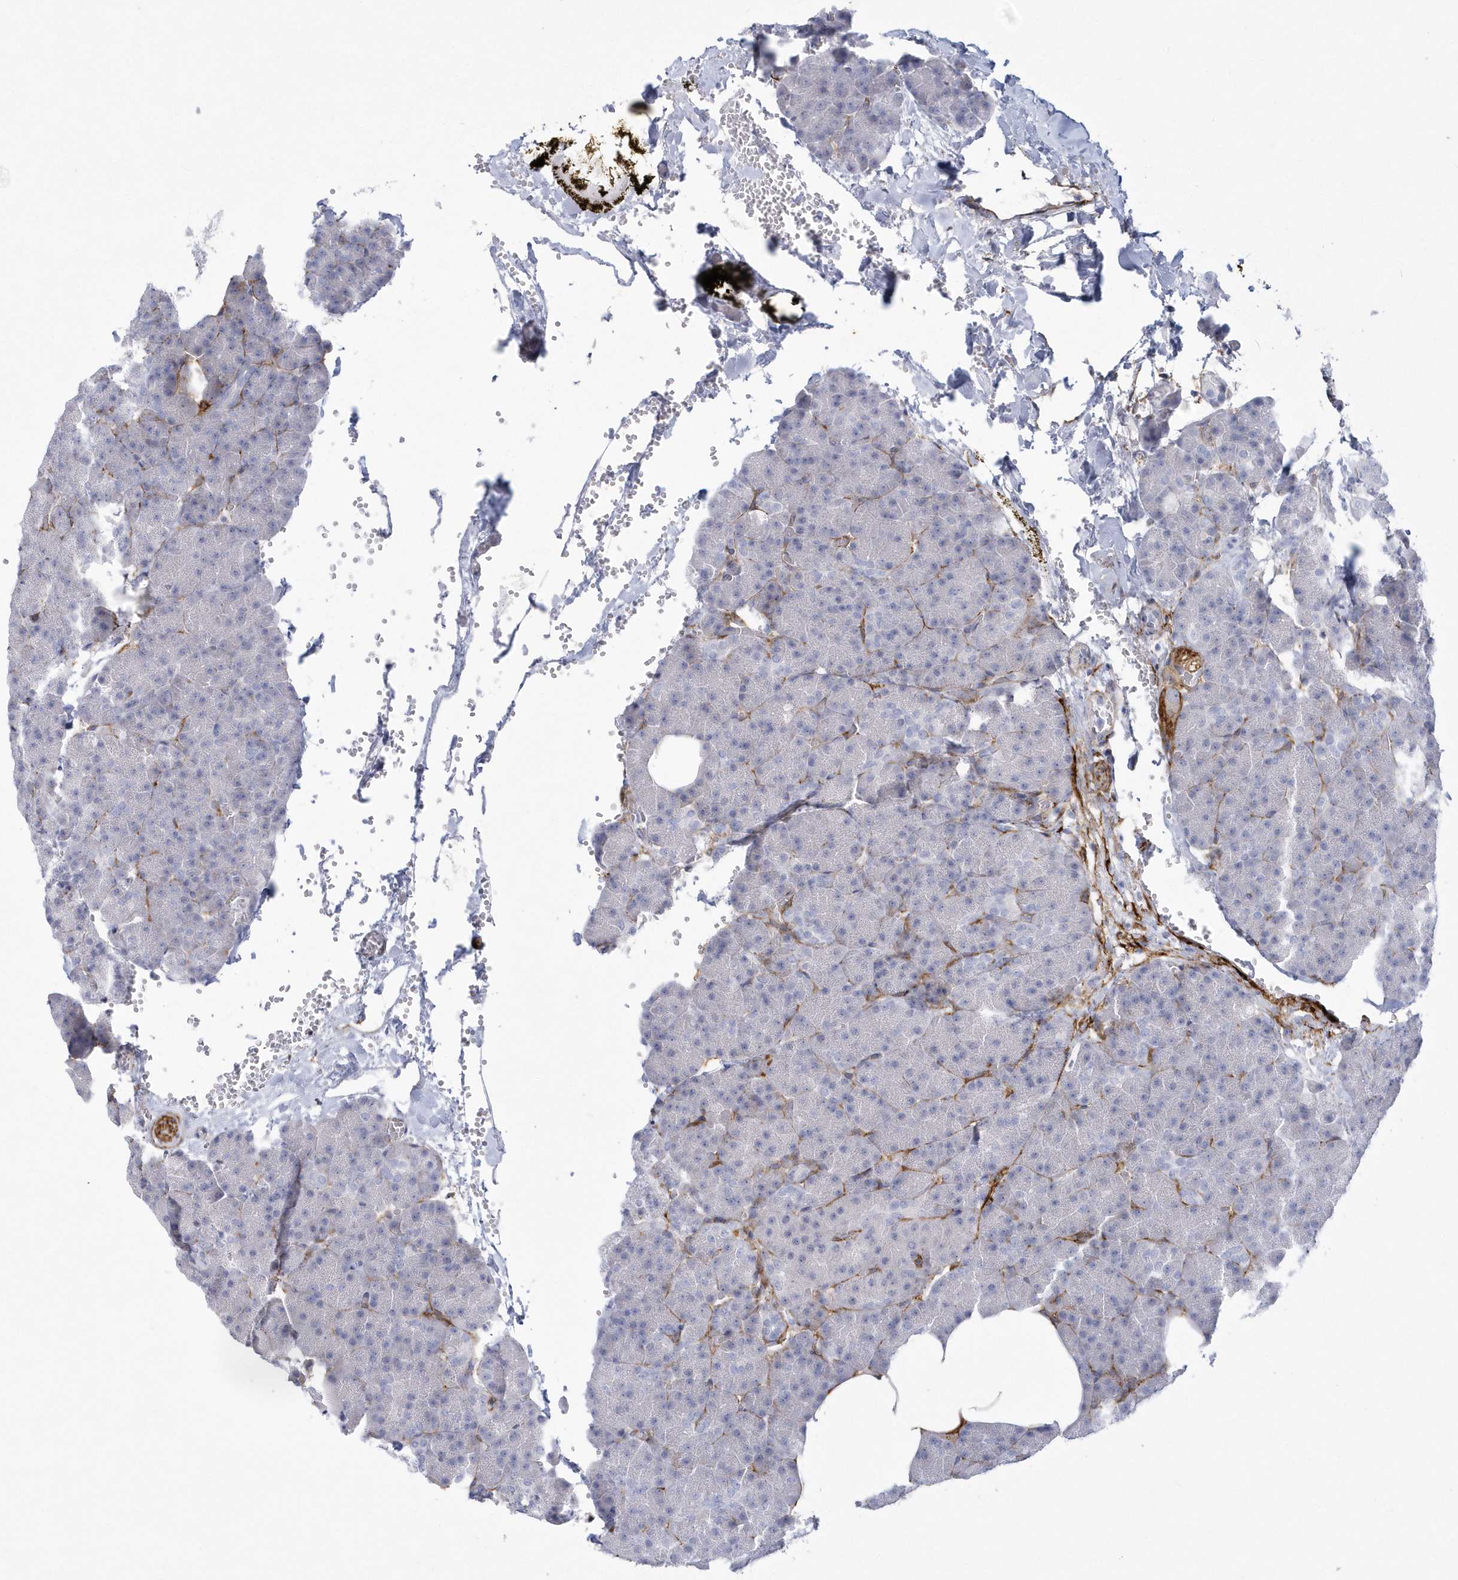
{"staining": {"intensity": "negative", "quantity": "none", "location": "none"}, "tissue": "pancreas", "cell_type": "Exocrine glandular cells", "image_type": "normal", "snomed": [{"axis": "morphology", "description": "Normal tissue, NOS"}, {"axis": "morphology", "description": "Carcinoid, malignant, NOS"}, {"axis": "topography", "description": "Pancreas"}], "caption": "The image shows no staining of exocrine glandular cells in unremarkable pancreas.", "gene": "WDR27", "patient": {"sex": "female", "age": 35}}